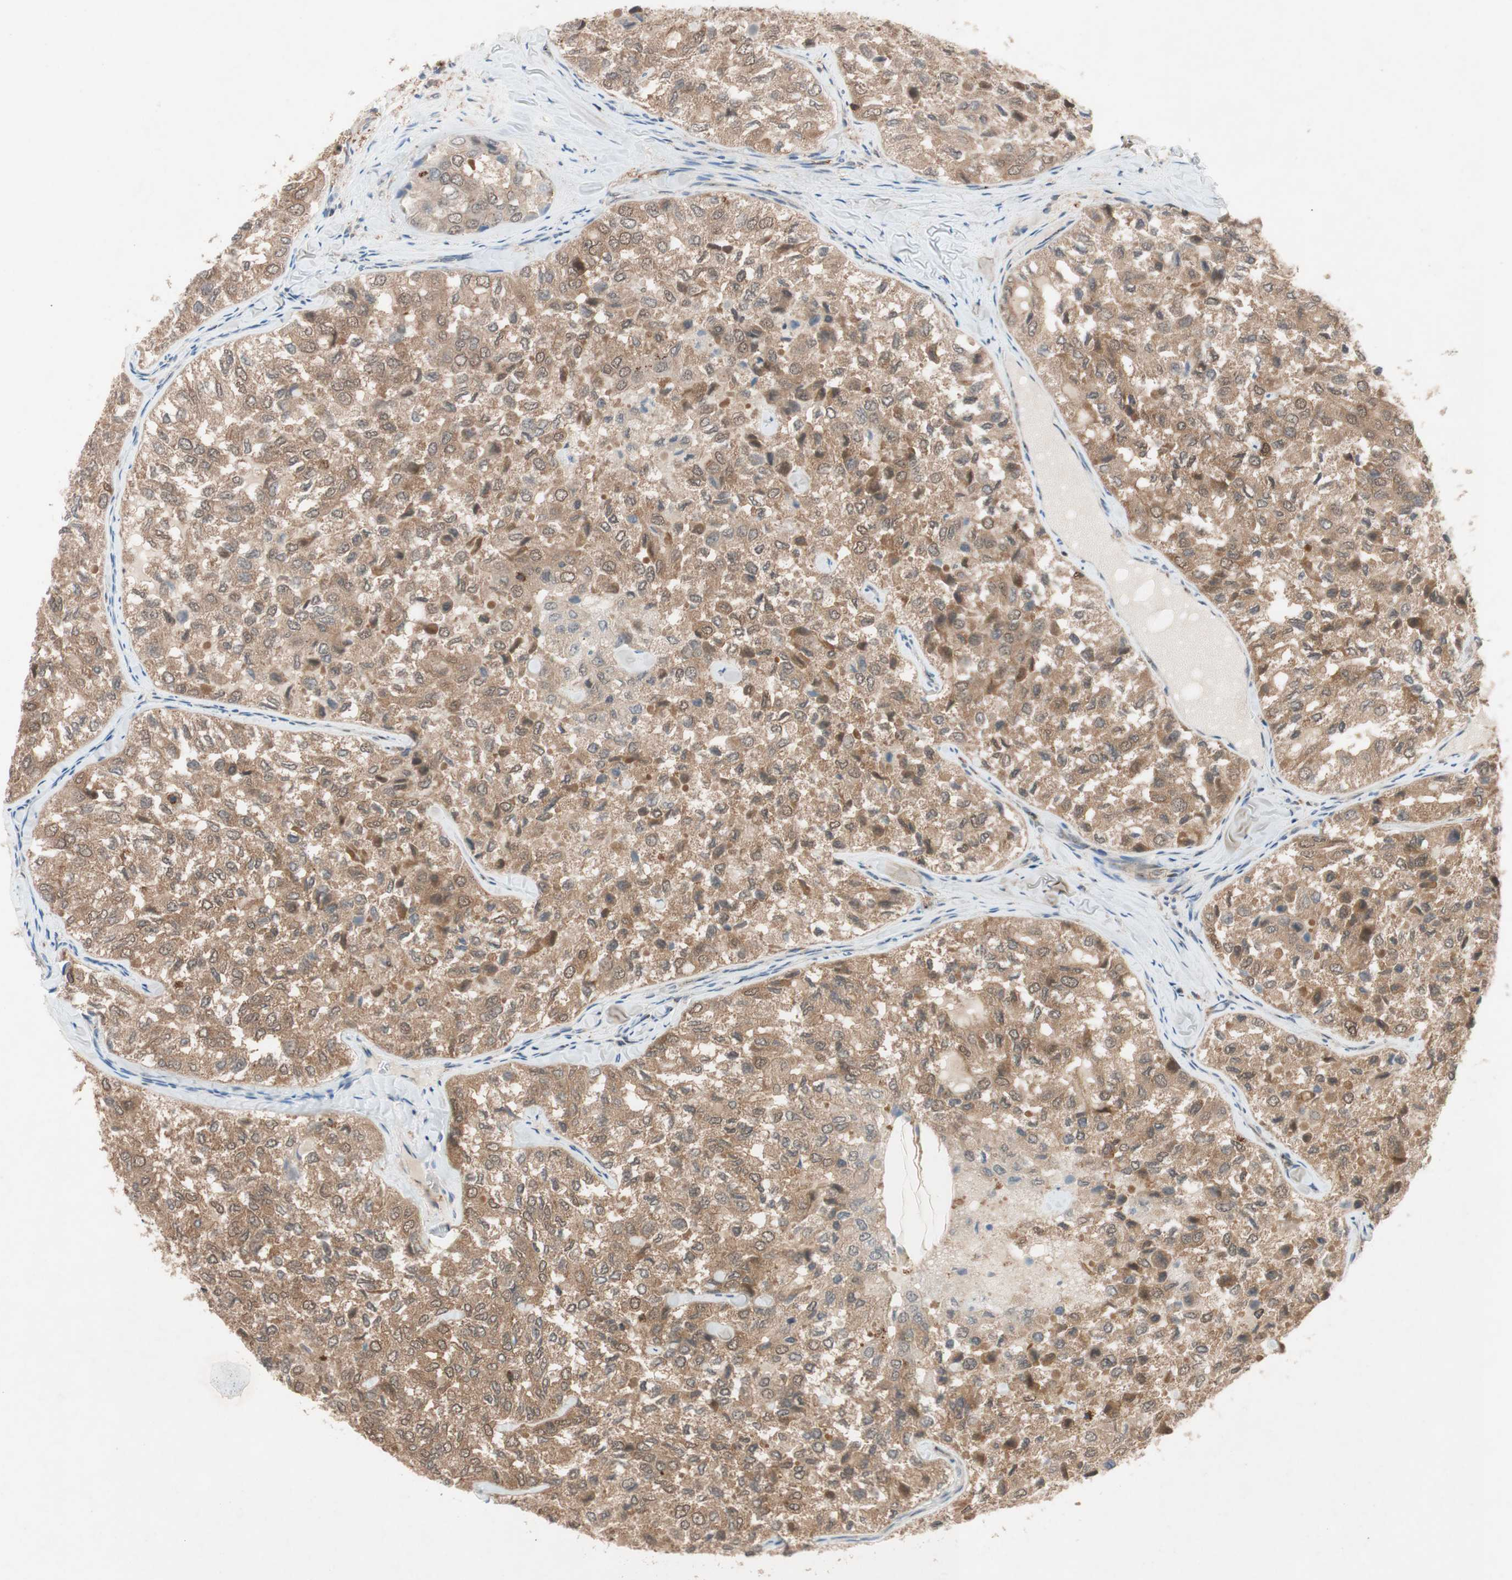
{"staining": {"intensity": "moderate", "quantity": ">75%", "location": "cytoplasmic/membranous"}, "tissue": "thyroid cancer", "cell_type": "Tumor cells", "image_type": "cancer", "snomed": [{"axis": "morphology", "description": "Follicular adenoma carcinoma, NOS"}, {"axis": "topography", "description": "Thyroid gland"}], "caption": "Moderate cytoplasmic/membranous protein positivity is present in about >75% of tumor cells in thyroid cancer. Nuclei are stained in blue.", "gene": "GALT", "patient": {"sex": "male", "age": 75}}